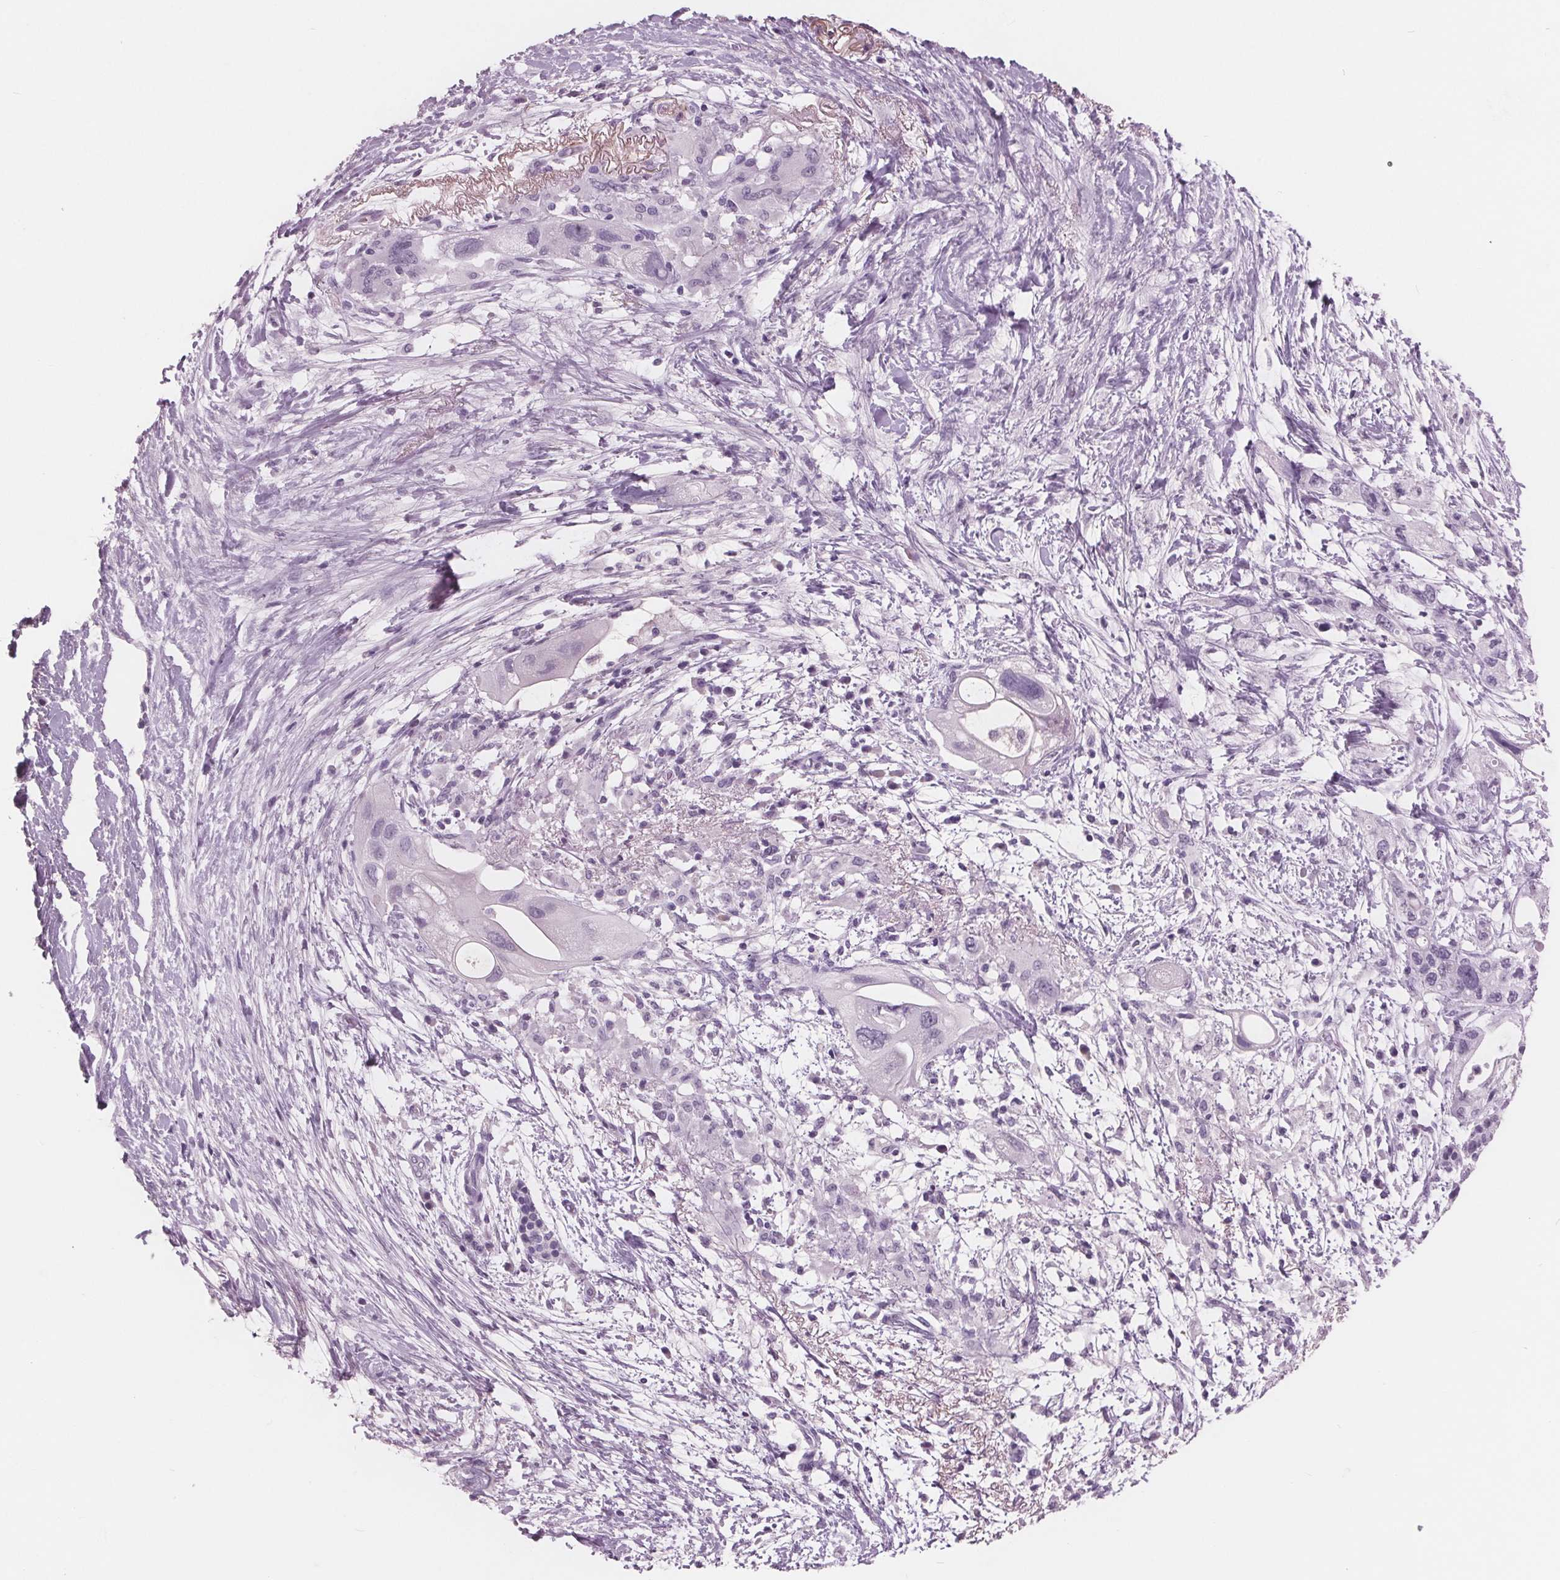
{"staining": {"intensity": "negative", "quantity": "none", "location": "none"}, "tissue": "pancreatic cancer", "cell_type": "Tumor cells", "image_type": "cancer", "snomed": [{"axis": "morphology", "description": "Adenocarcinoma, NOS"}, {"axis": "topography", "description": "Pancreas"}], "caption": "An immunohistochemistry (IHC) image of adenocarcinoma (pancreatic) is shown. There is no staining in tumor cells of adenocarcinoma (pancreatic).", "gene": "AMBP", "patient": {"sex": "female", "age": 72}}